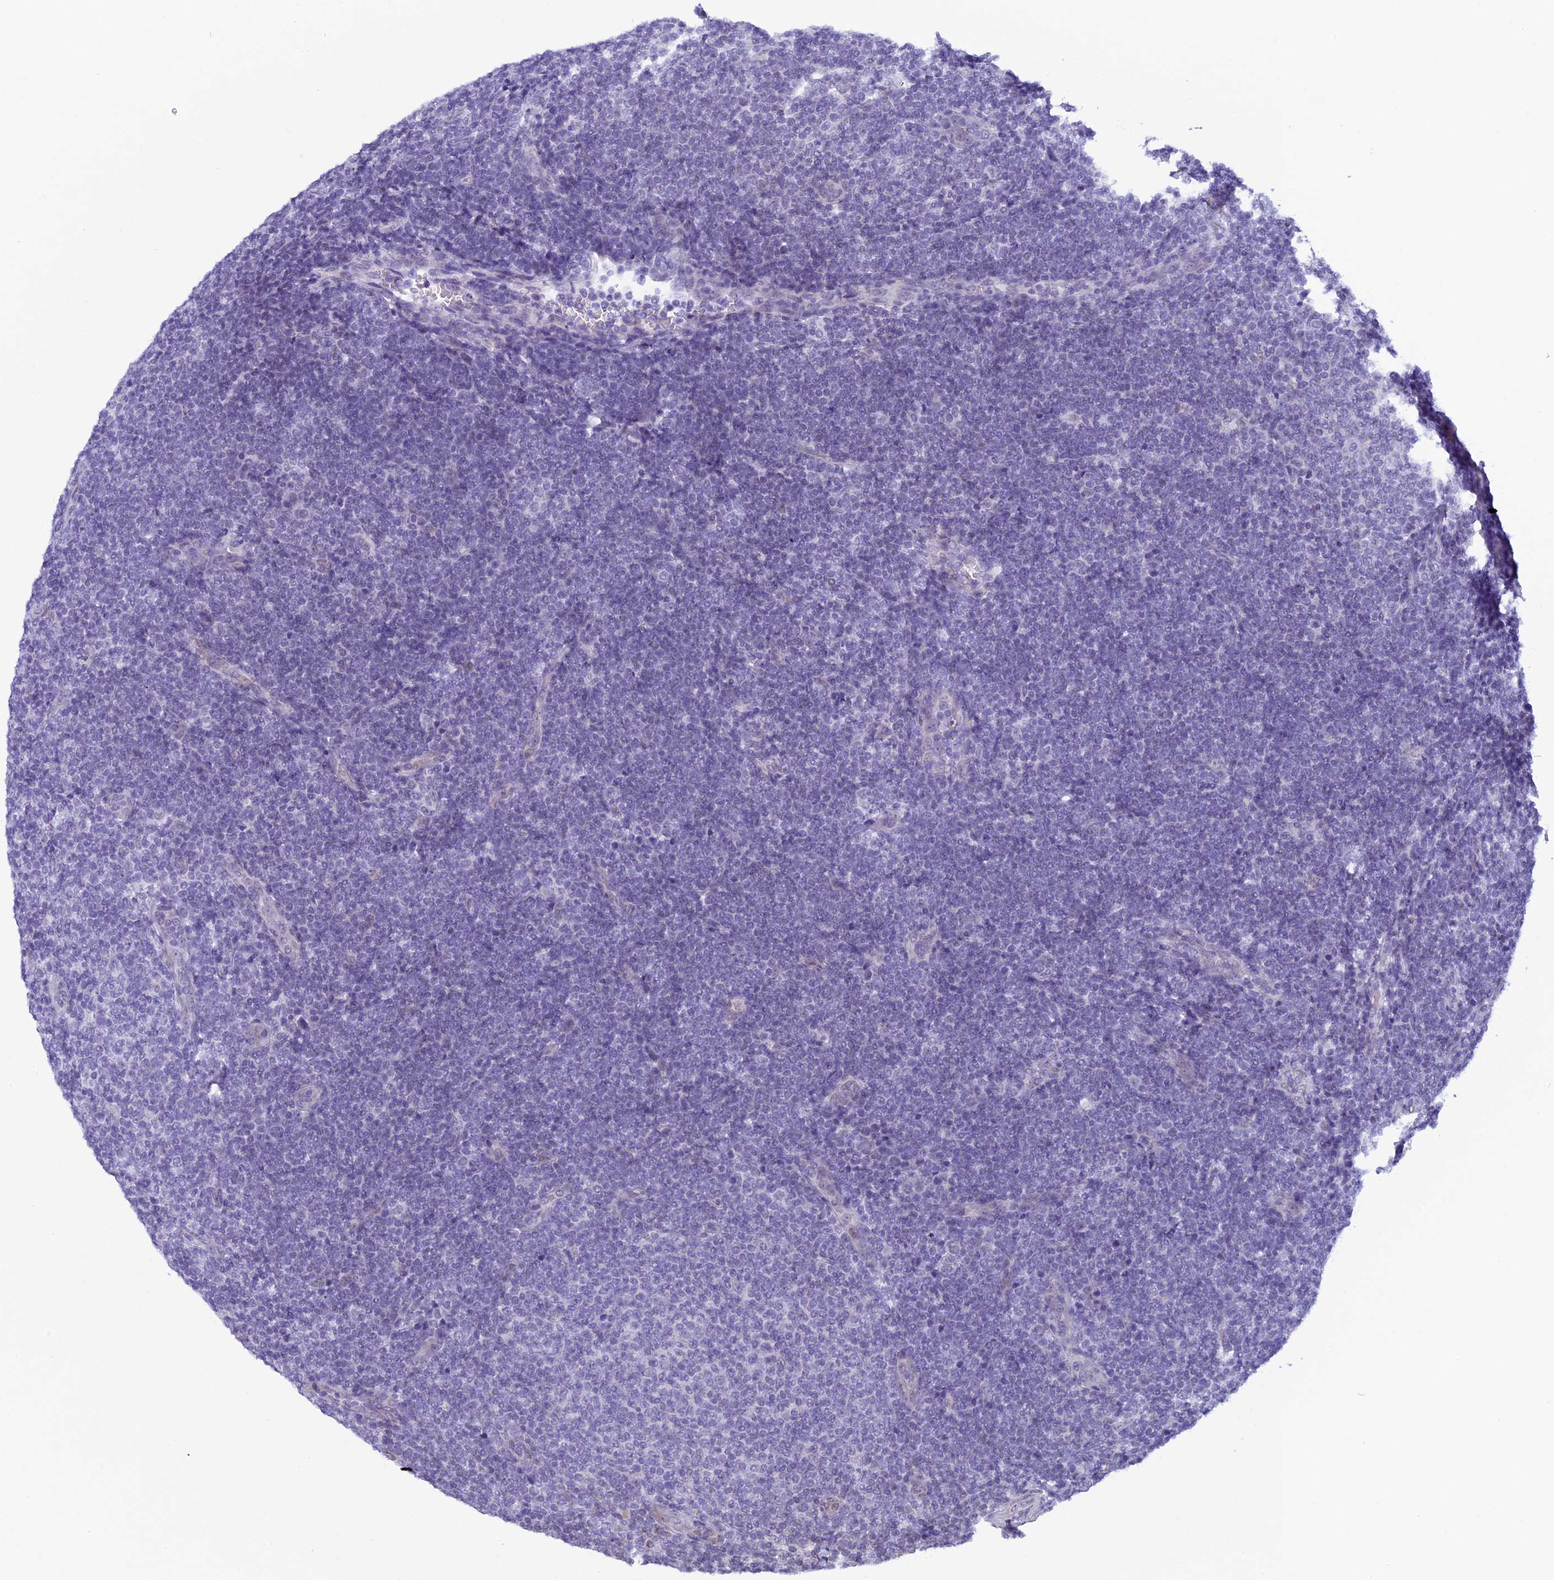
{"staining": {"intensity": "negative", "quantity": "none", "location": "none"}, "tissue": "lymphoma", "cell_type": "Tumor cells", "image_type": "cancer", "snomed": [{"axis": "morphology", "description": "Malignant lymphoma, non-Hodgkin's type, Low grade"}, {"axis": "topography", "description": "Lymph node"}], "caption": "A histopathology image of human malignant lymphoma, non-Hodgkin's type (low-grade) is negative for staining in tumor cells.", "gene": "ZNF317", "patient": {"sex": "male", "age": 66}}